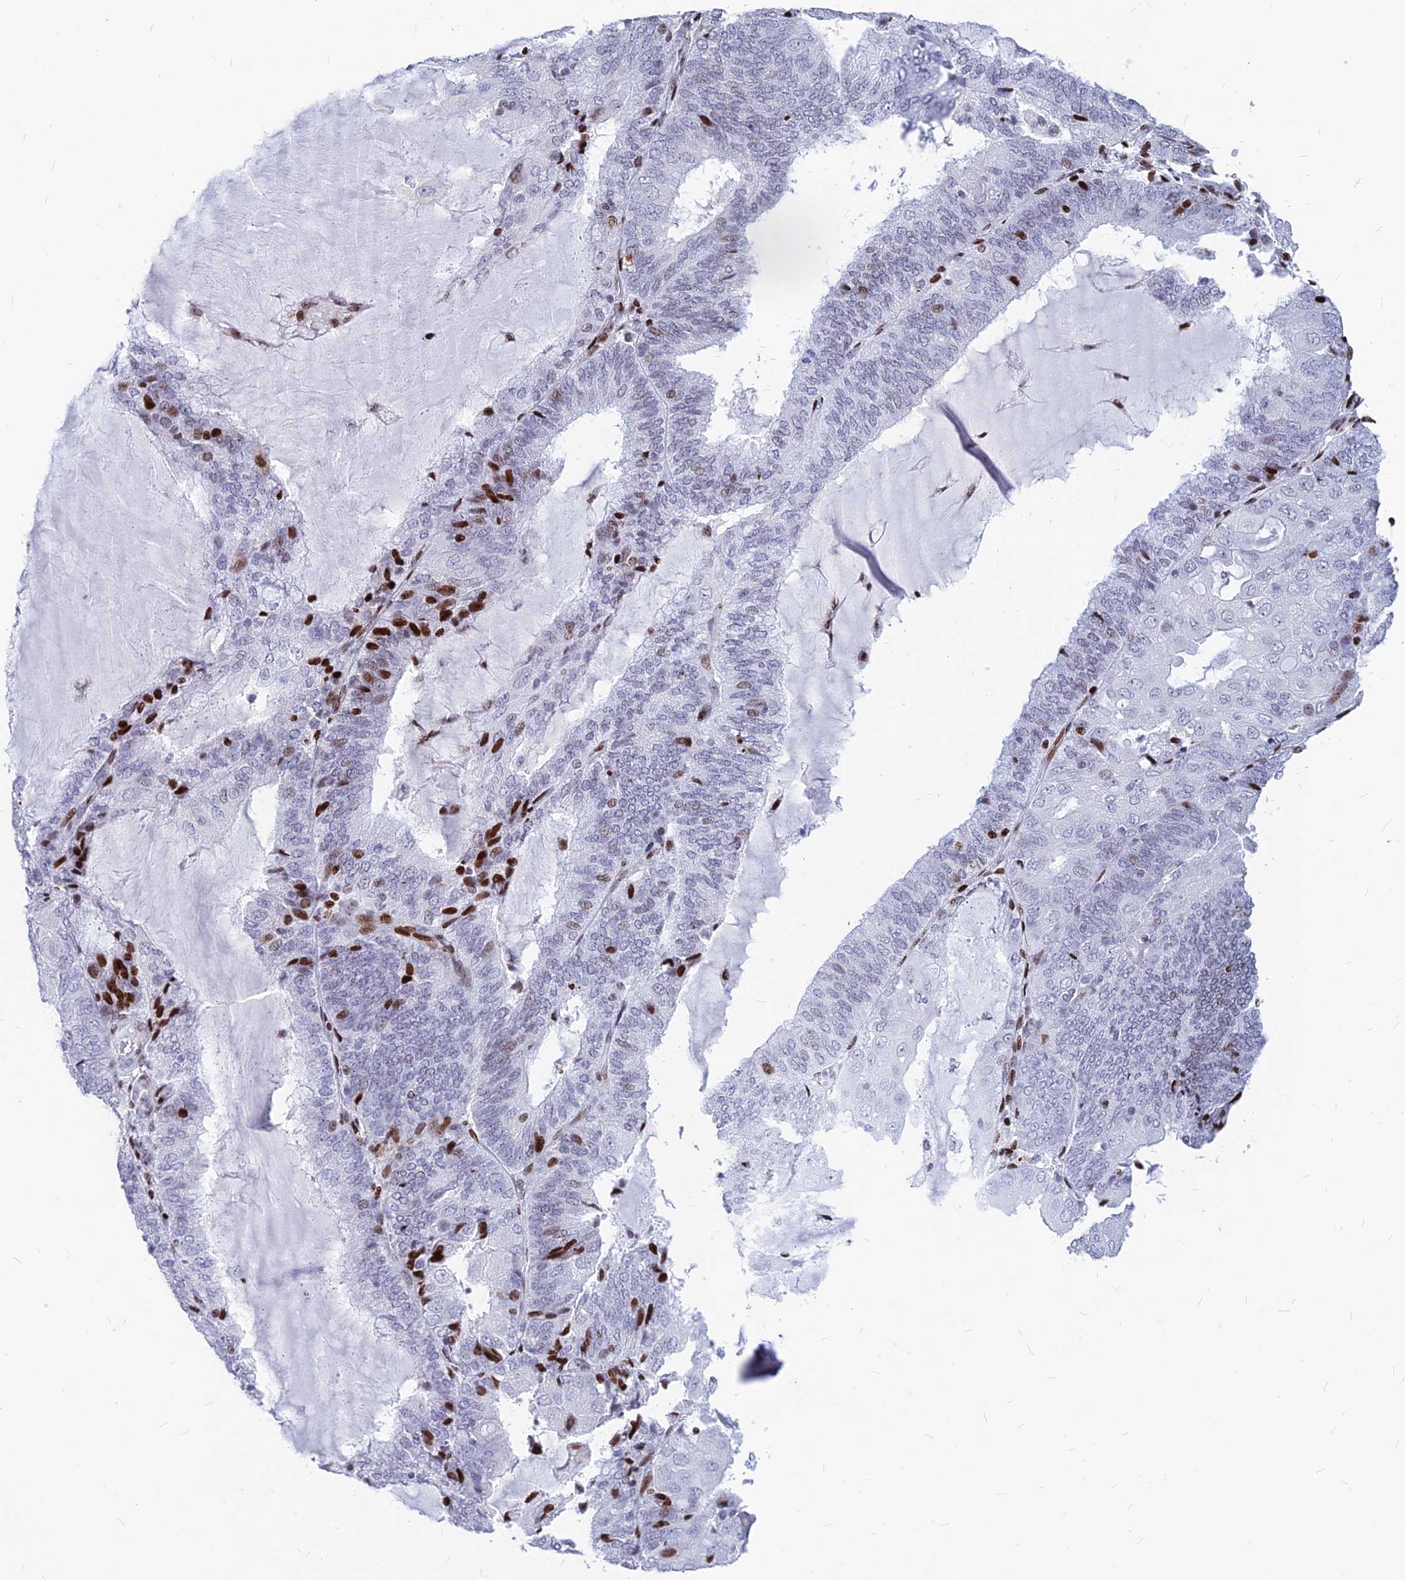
{"staining": {"intensity": "strong", "quantity": "<25%", "location": "nuclear"}, "tissue": "endometrial cancer", "cell_type": "Tumor cells", "image_type": "cancer", "snomed": [{"axis": "morphology", "description": "Adenocarcinoma, NOS"}, {"axis": "topography", "description": "Endometrium"}], "caption": "Strong nuclear staining is present in approximately <25% of tumor cells in endometrial cancer.", "gene": "PRPS1", "patient": {"sex": "female", "age": 81}}